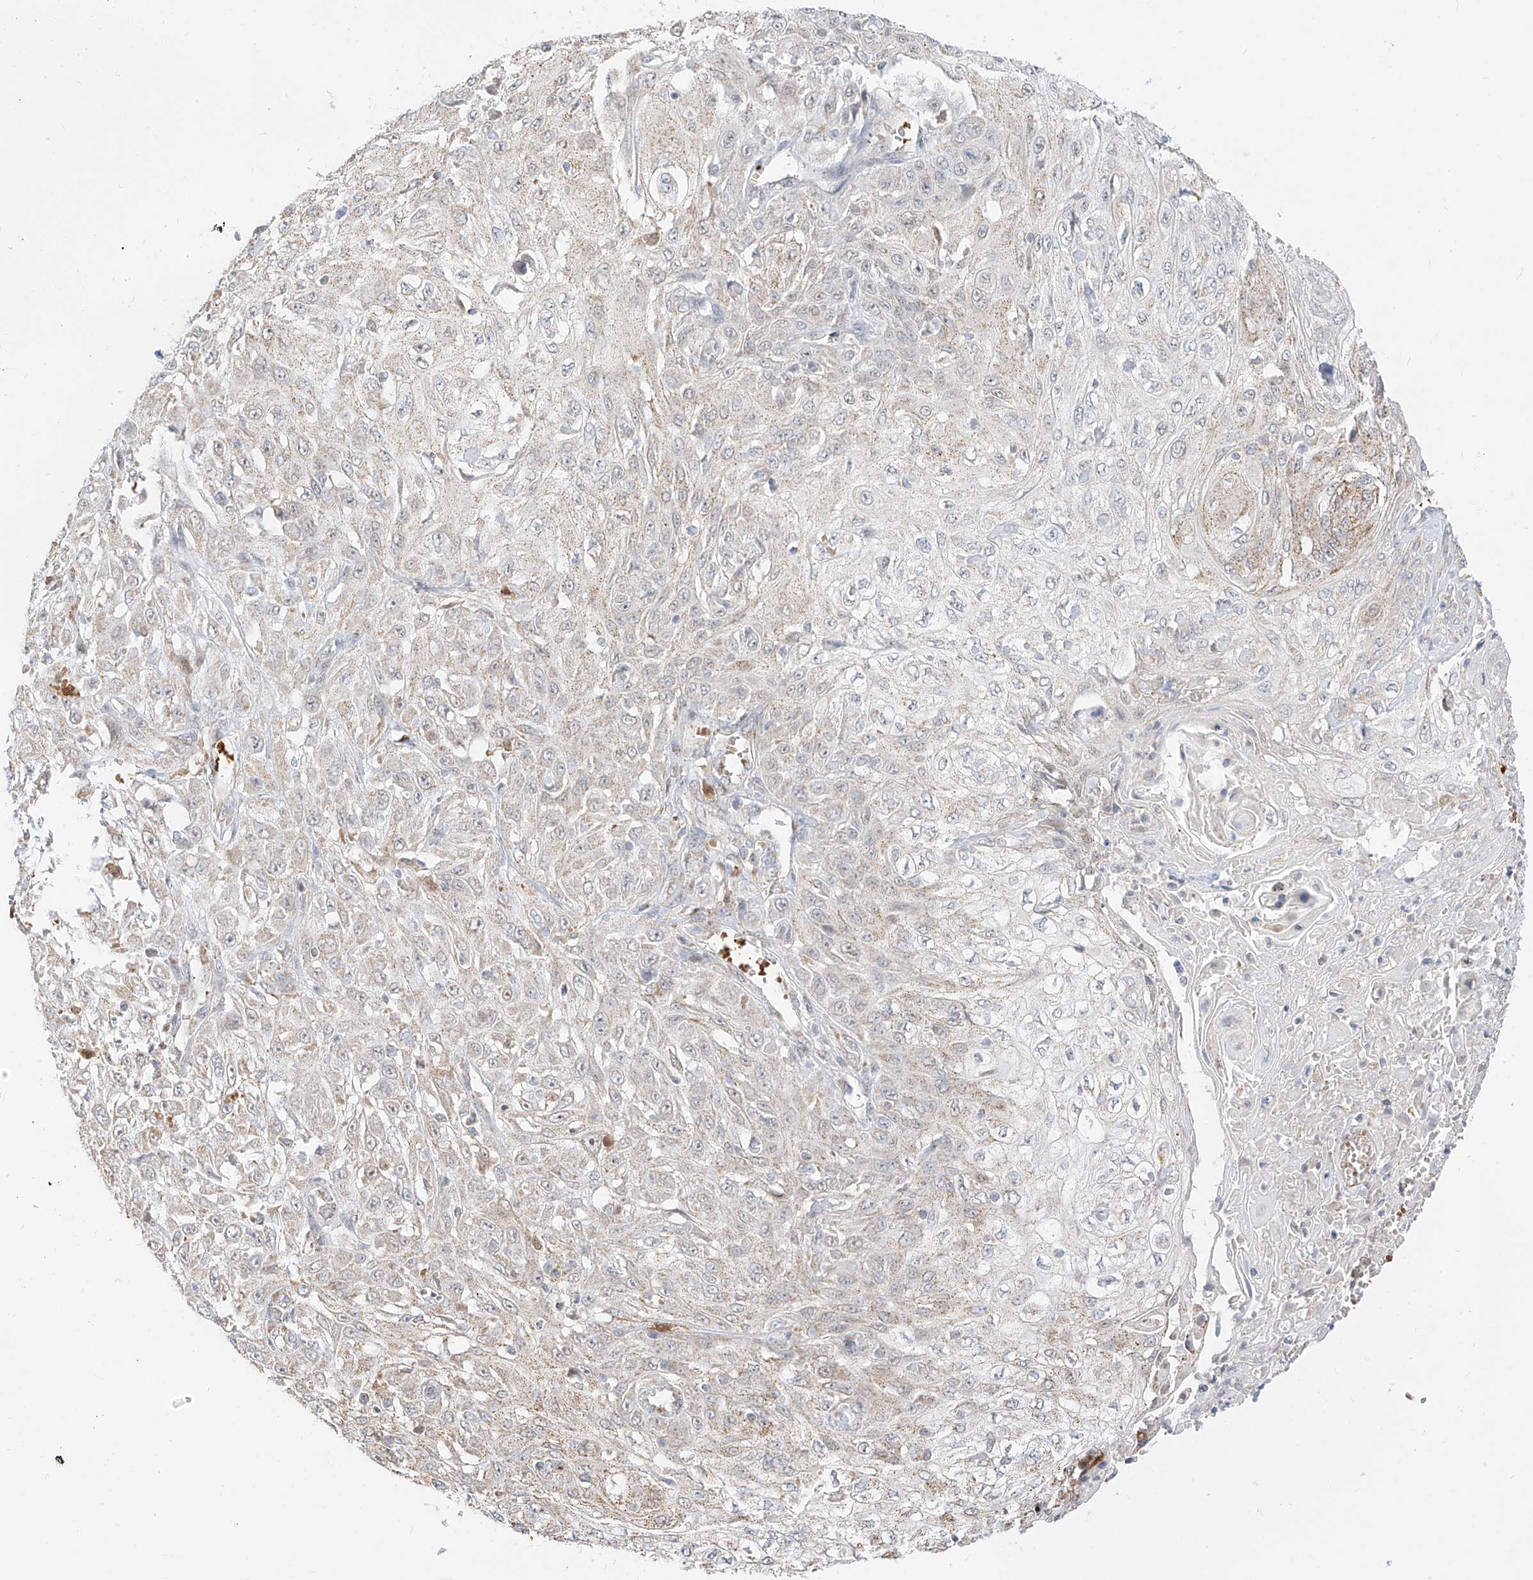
{"staining": {"intensity": "weak", "quantity": "<25%", "location": "cytoplasmic/membranous"}, "tissue": "skin cancer", "cell_type": "Tumor cells", "image_type": "cancer", "snomed": [{"axis": "morphology", "description": "Squamous cell carcinoma, NOS"}, {"axis": "morphology", "description": "Squamous cell carcinoma, metastatic, NOS"}, {"axis": "topography", "description": "Skin"}, {"axis": "topography", "description": "Lymph node"}], "caption": "This is an immunohistochemistry histopathology image of skin cancer. There is no expression in tumor cells.", "gene": "MTUS2", "patient": {"sex": "male", "age": 75}}